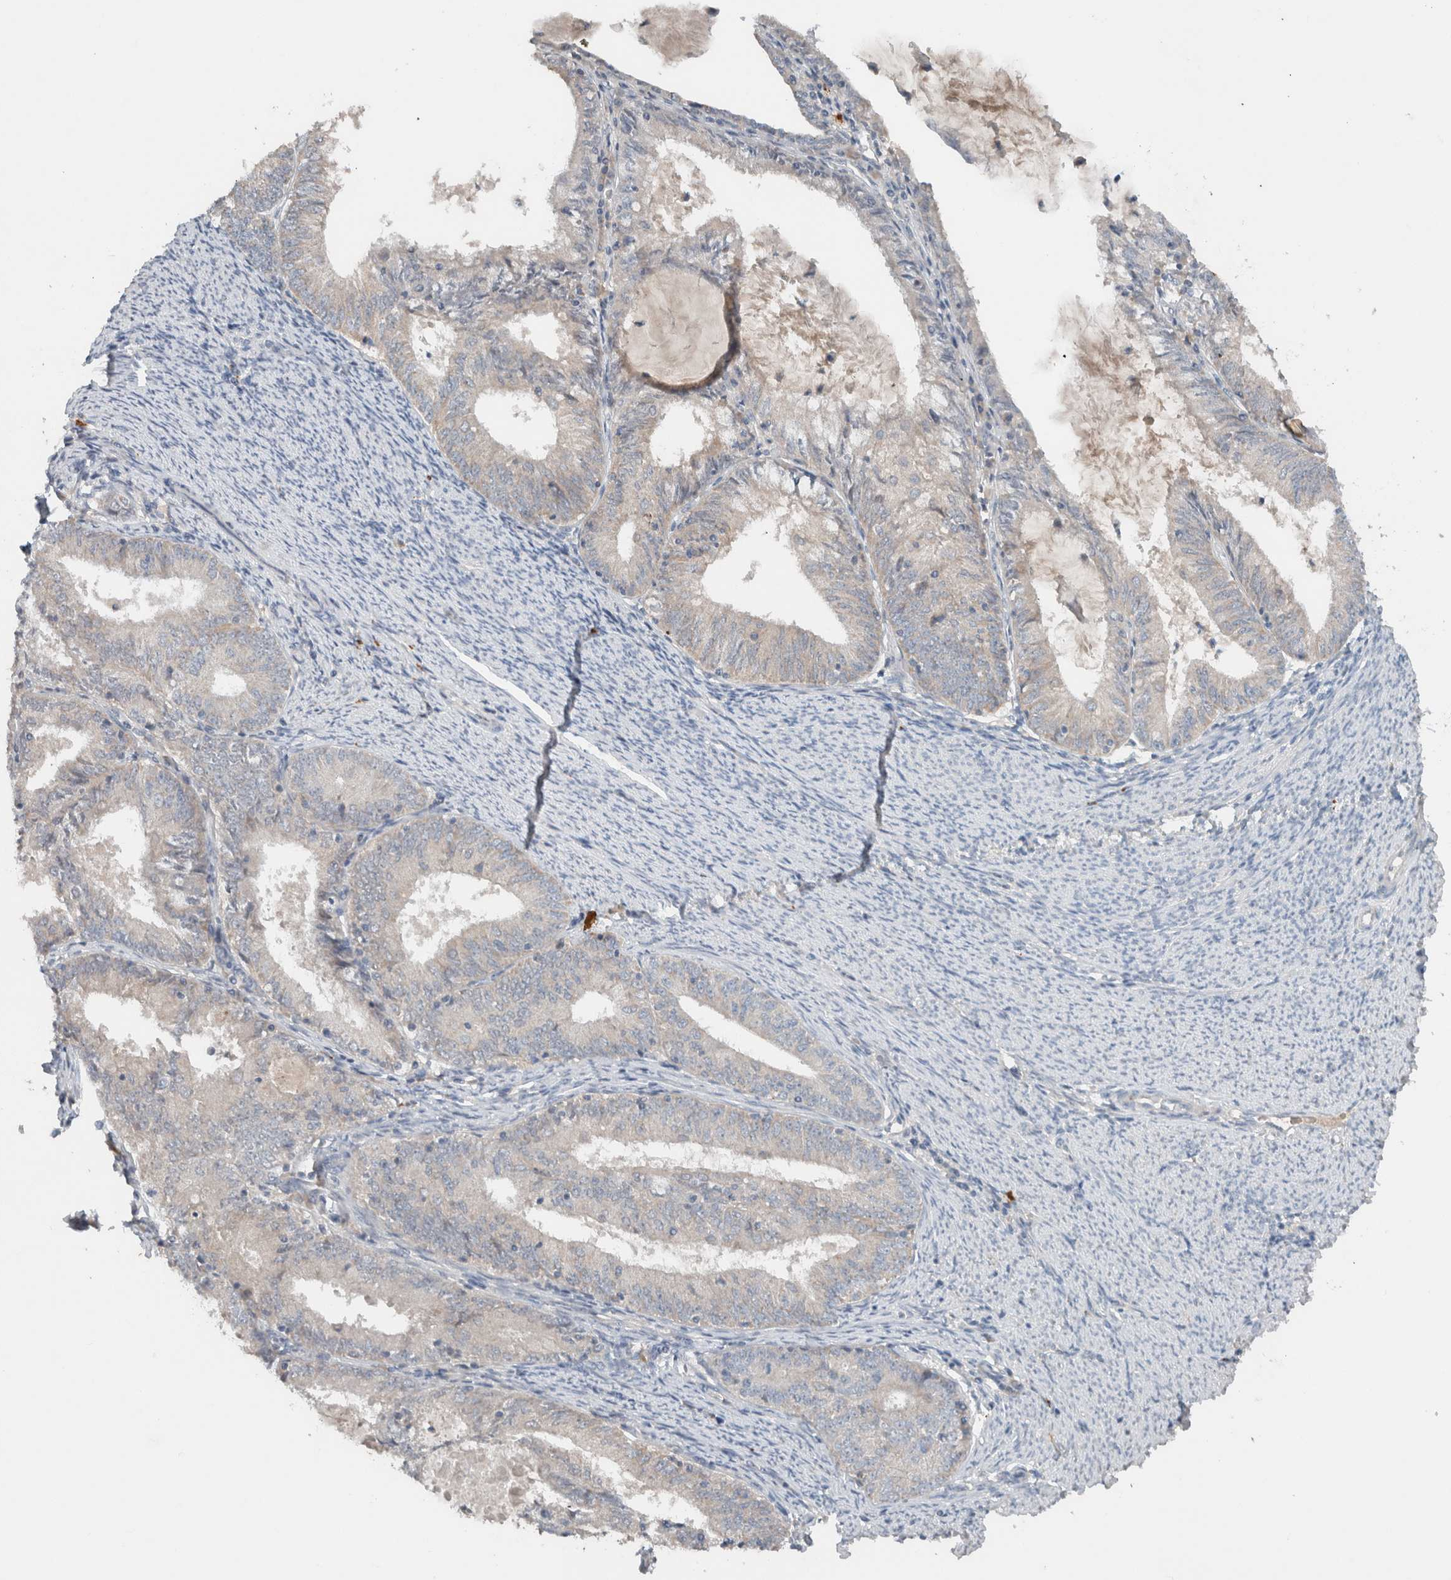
{"staining": {"intensity": "negative", "quantity": "none", "location": "none"}, "tissue": "endometrial cancer", "cell_type": "Tumor cells", "image_type": "cancer", "snomed": [{"axis": "morphology", "description": "Adenocarcinoma, NOS"}, {"axis": "topography", "description": "Endometrium"}], "caption": "The IHC image has no significant staining in tumor cells of endometrial cancer tissue.", "gene": "UGCG", "patient": {"sex": "female", "age": 57}}